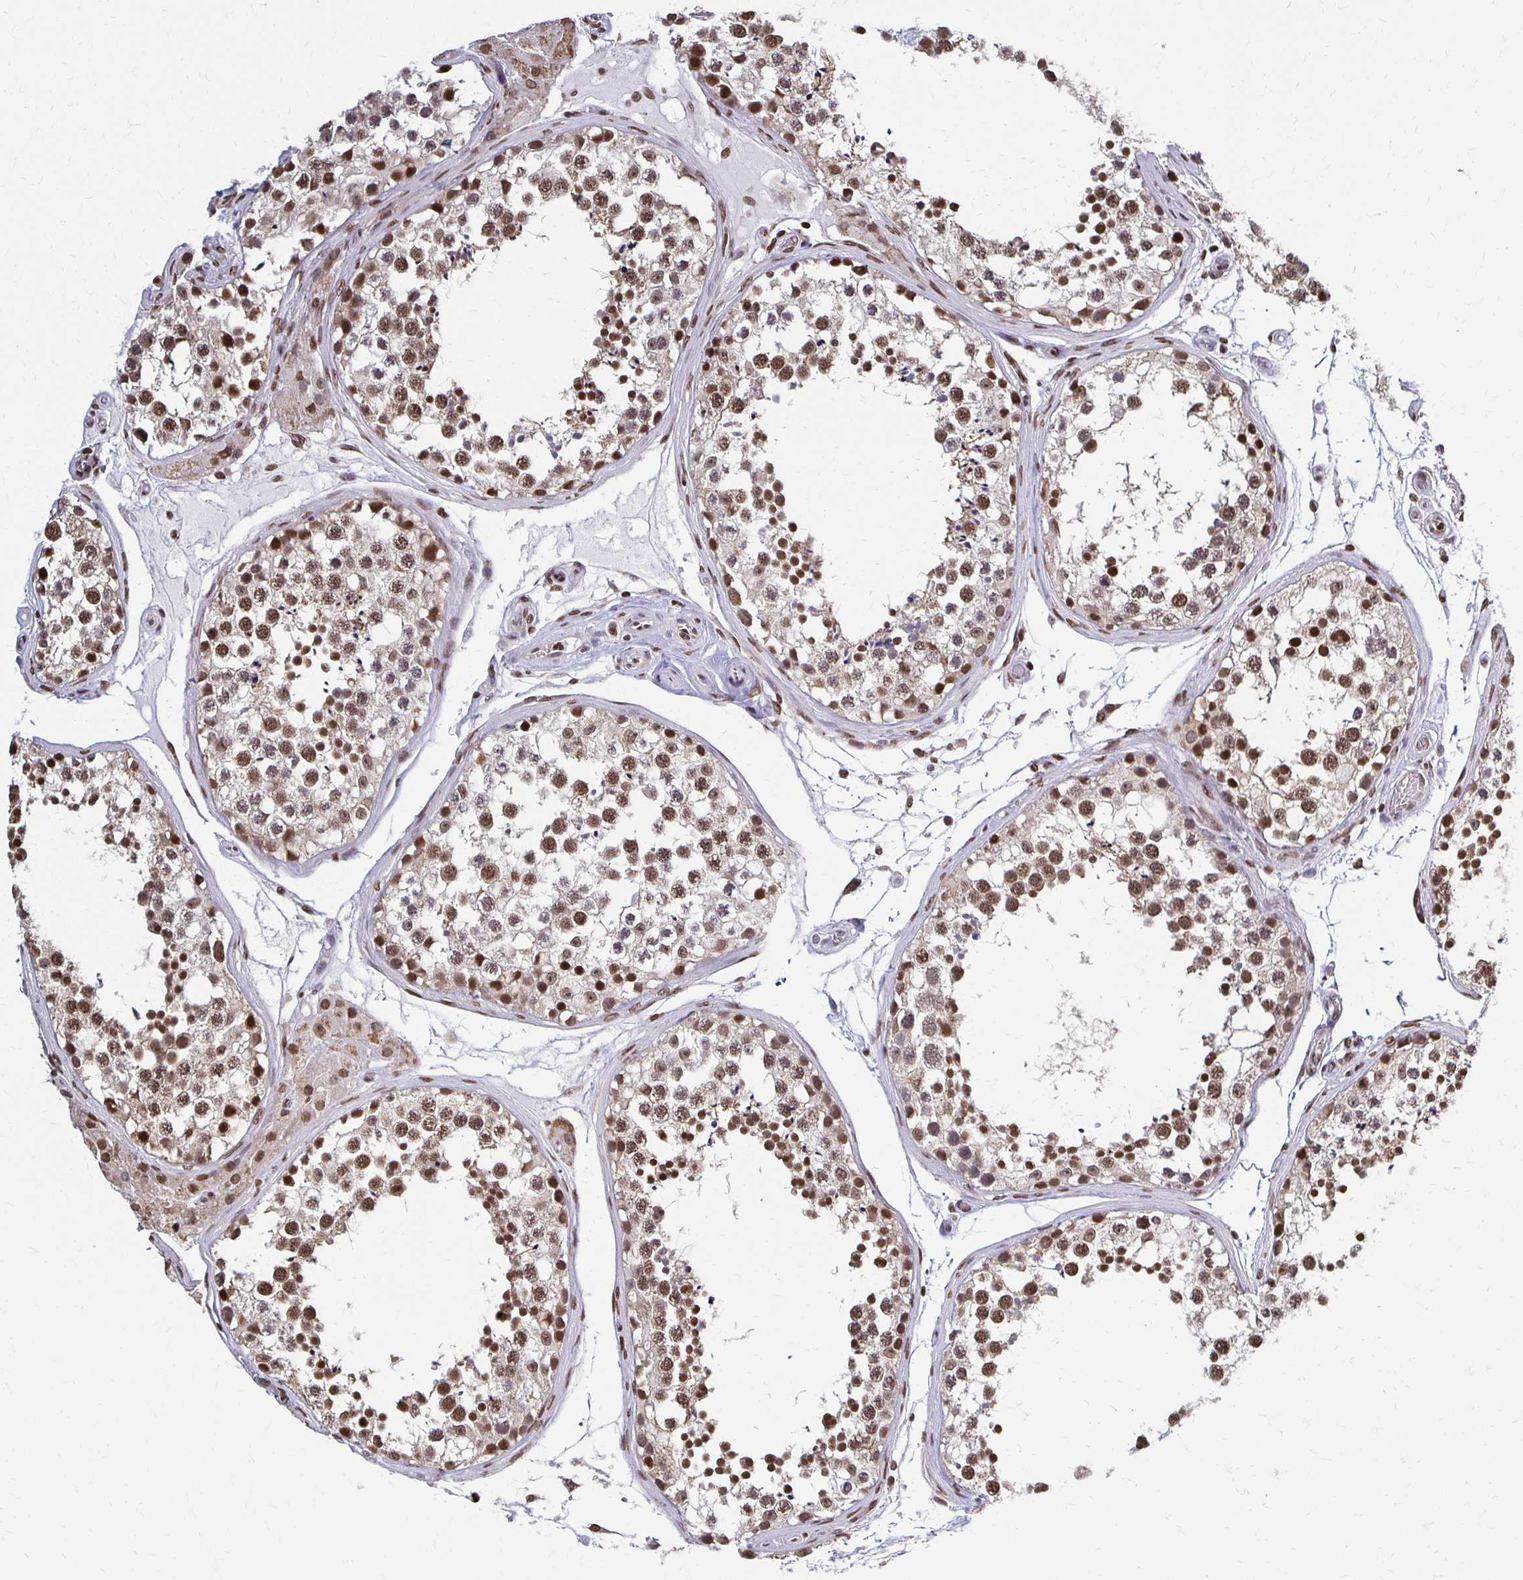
{"staining": {"intensity": "moderate", "quantity": ">75%", "location": "nuclear"}, "tissue": "testis", "cell_type": "Cells in seminiferous ducts", "image_type": "normal", "snomed": [{"axis": "morphology", "description": "Normal tissue, NOS"}, {"axis": "morphology", "description": "Seminoma, NOS"}, {"axis": "topography", "description": "Testis"}], "caption": "Protein staining exhibits moderate nuclear positivity in about >75% of cells in seminiferous ducts in unremarkable testis.", "gene": "HOXA9", "patient": {"sex": "male", "age": 65}}